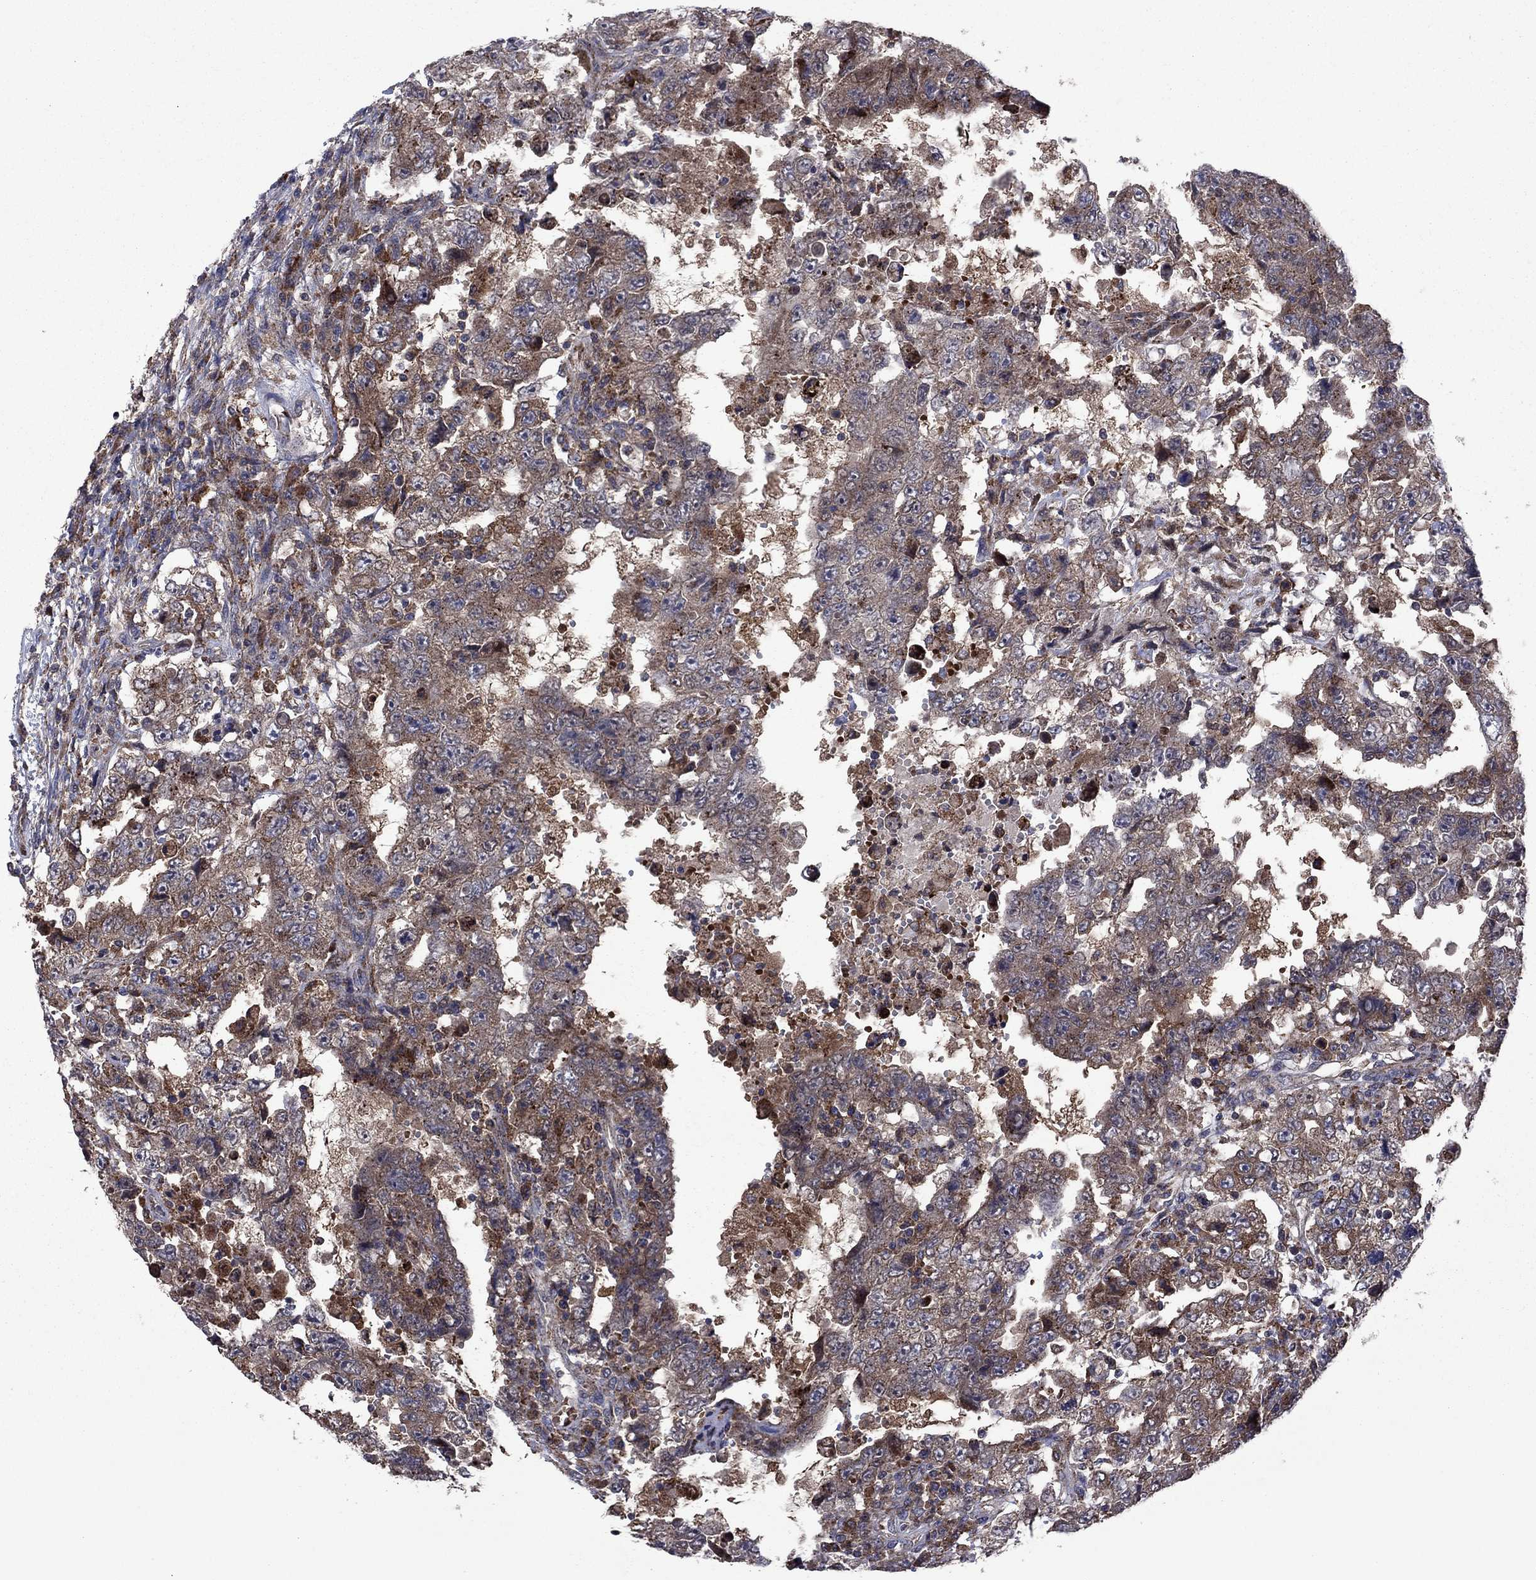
{"staining": {"intensity": "moderate", "quantity": "25%-75%", "location": "cytoplasmic/membranous"}, "tissue": "testis cancer", "cell_type": "Tumor cells", "image_type": "cancer", "snomed": [{"axis": "morphology", "description": "Carcinoma, Embryonal, NOS"}, {"axis": "topography", "description": "Testis"}], "caption": "Protein staining of testis cancer tissue reveals moderate cytoplasmic/membranous staining in approximately 25%-75% of tumor cells.", "gene": "MEA1", "patient": {"sex": "male", "age": 26}}